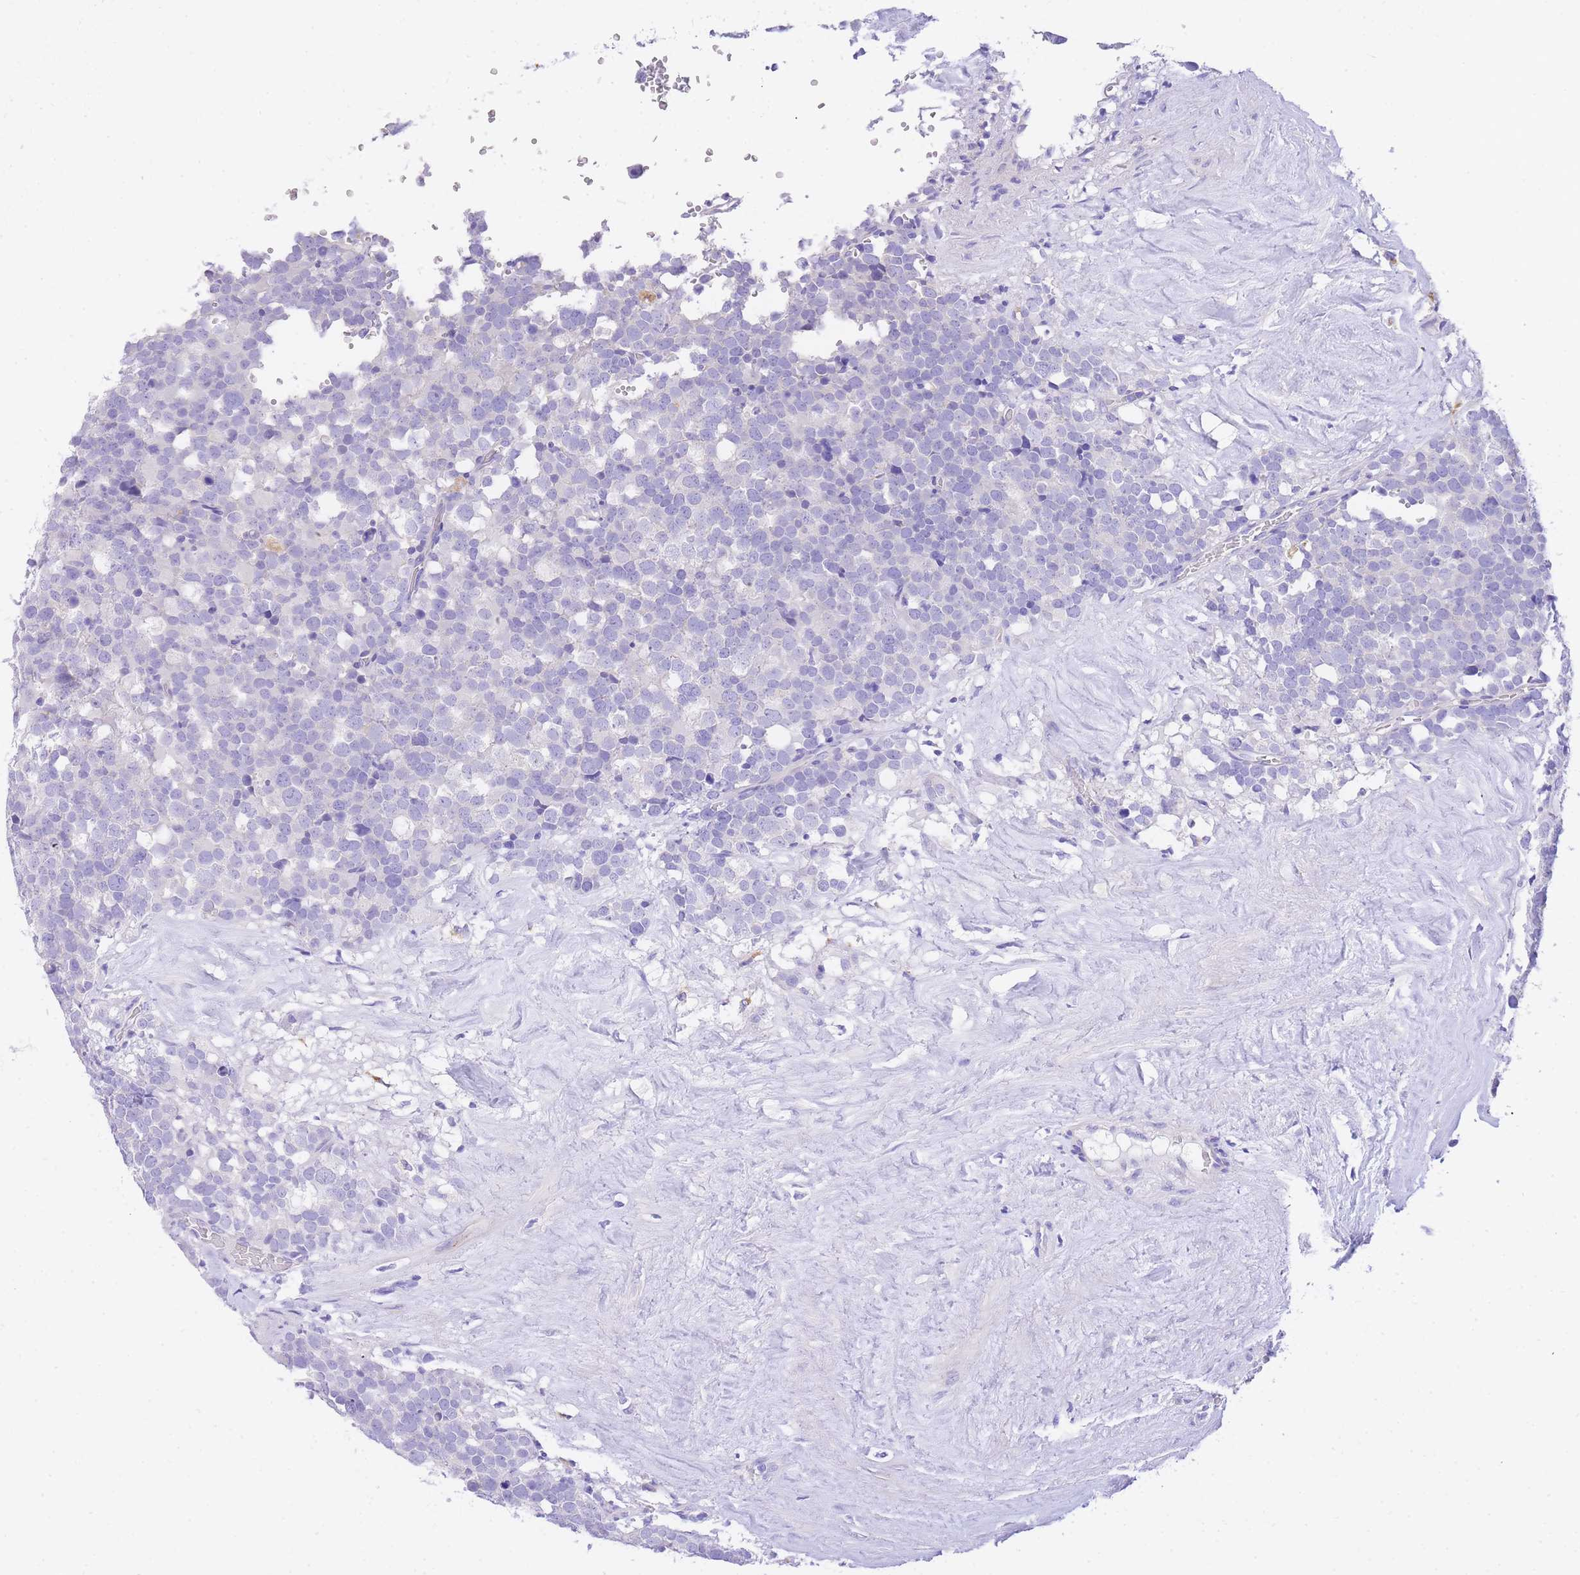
{"staining": {"intensity": "negative", "quantity": "none", "location": "none"}, "tissue": "testis cancer", "cell_type": "Tumor cells", "image_type": "cancer", "snomed": [{"axis": "morphology", "description": "Seminoma, NOS"}, {"axis": "topography", "description": "Testis"}], "caption": "The micrograph demonstrates no staining of tumor cells in testis seminoma.", "gene": "EPN2", "patient": {"sex": "male", "age": 71}}